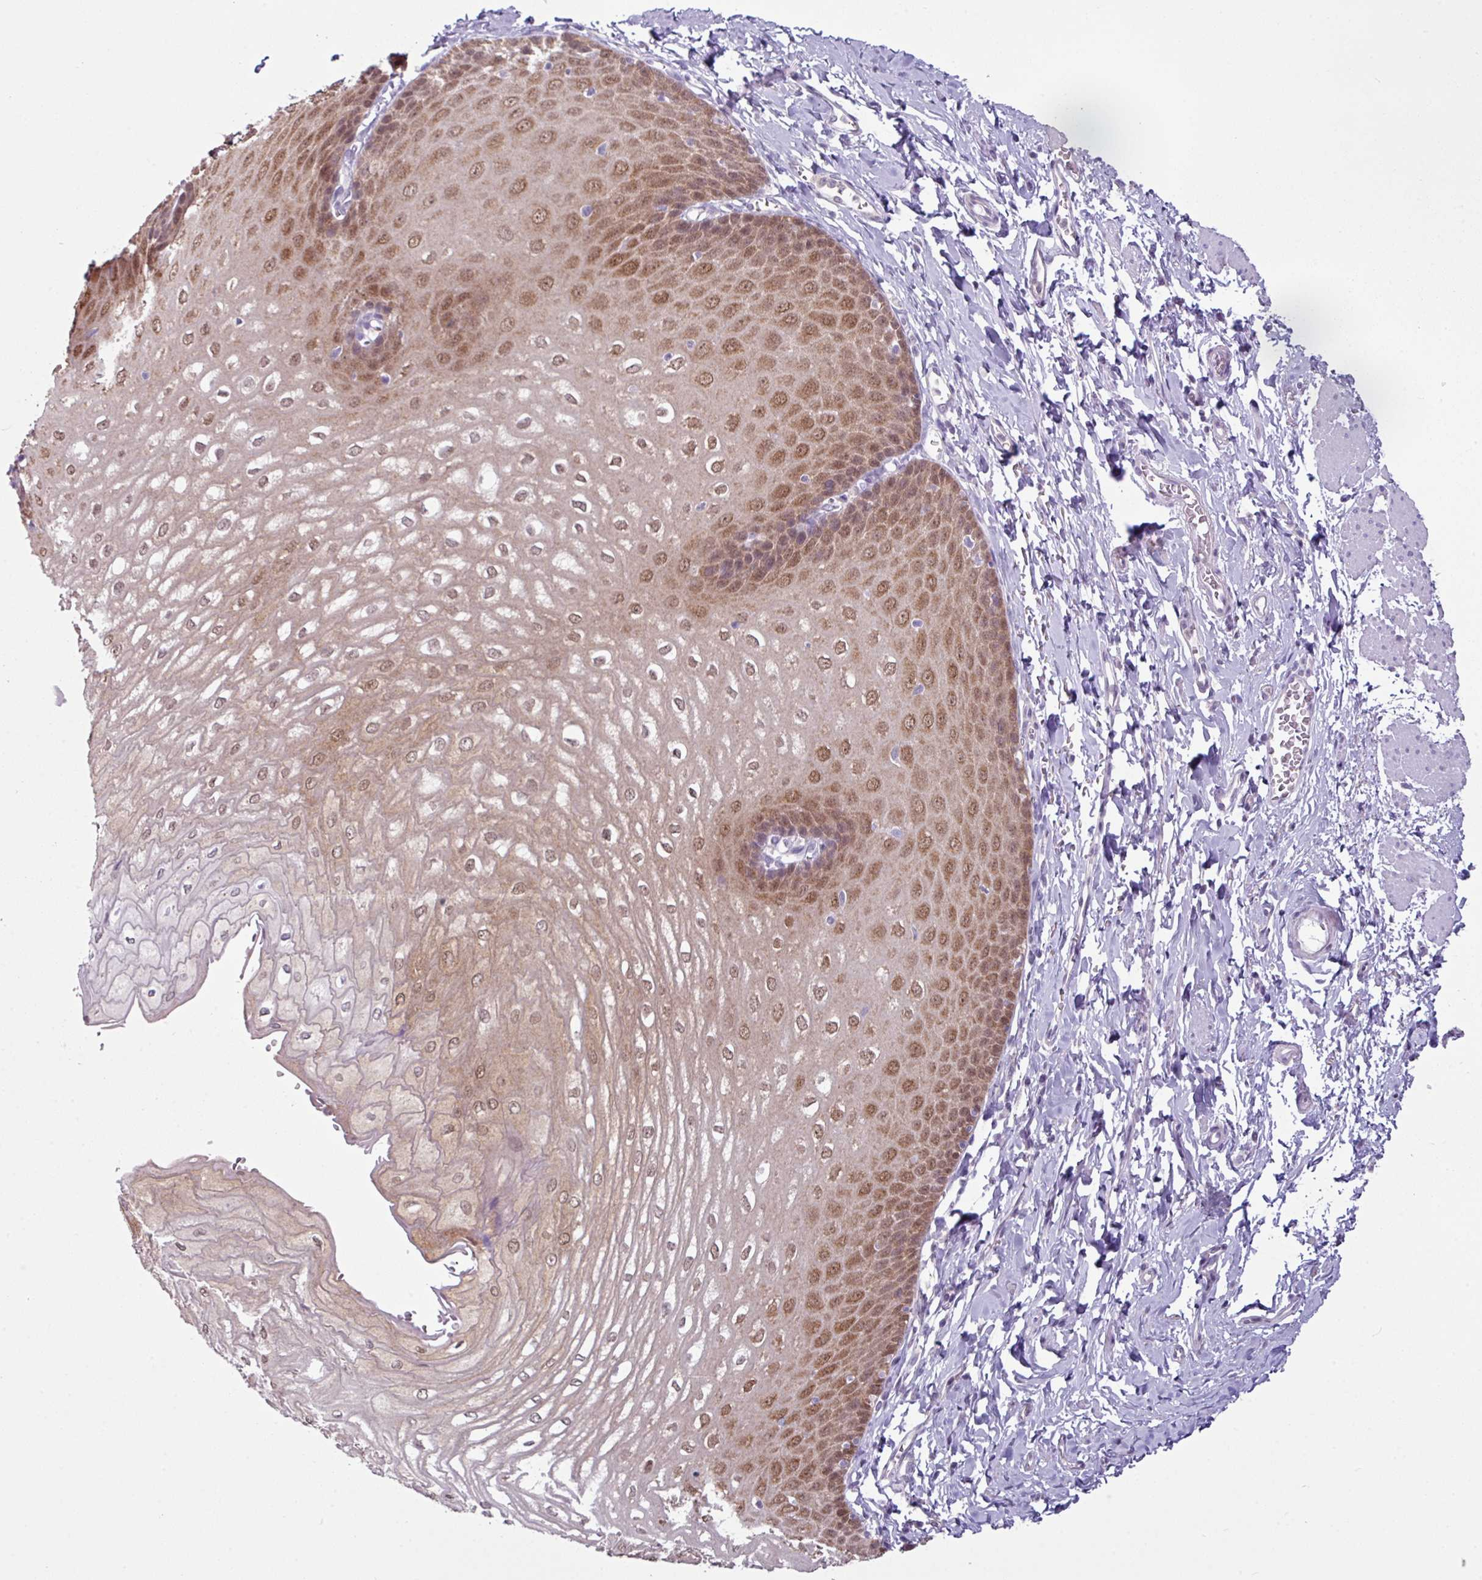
{"staining": {"intensity": "moderate", "quantity": ">75%", "location": "cytoplasmic/membranous,nuclear"}, "tissue": "esophagus", "cell_type": "Squamous epithelial cells", "image_type": "normal", "snomed": [{"axis": "morphology", "description": "Normal tissue, NOS"}, {"axis": "topography", "description": "Esophagus"}], "caption": "IHC of unremarkable human esophagus shows medium levels of moderate cytoplasmic/membranous,nuclear staining in approximately >75% of squamous epithelial cells.", "gene": "TTLL12", "patient": {"sex": "male", "age": 70}}